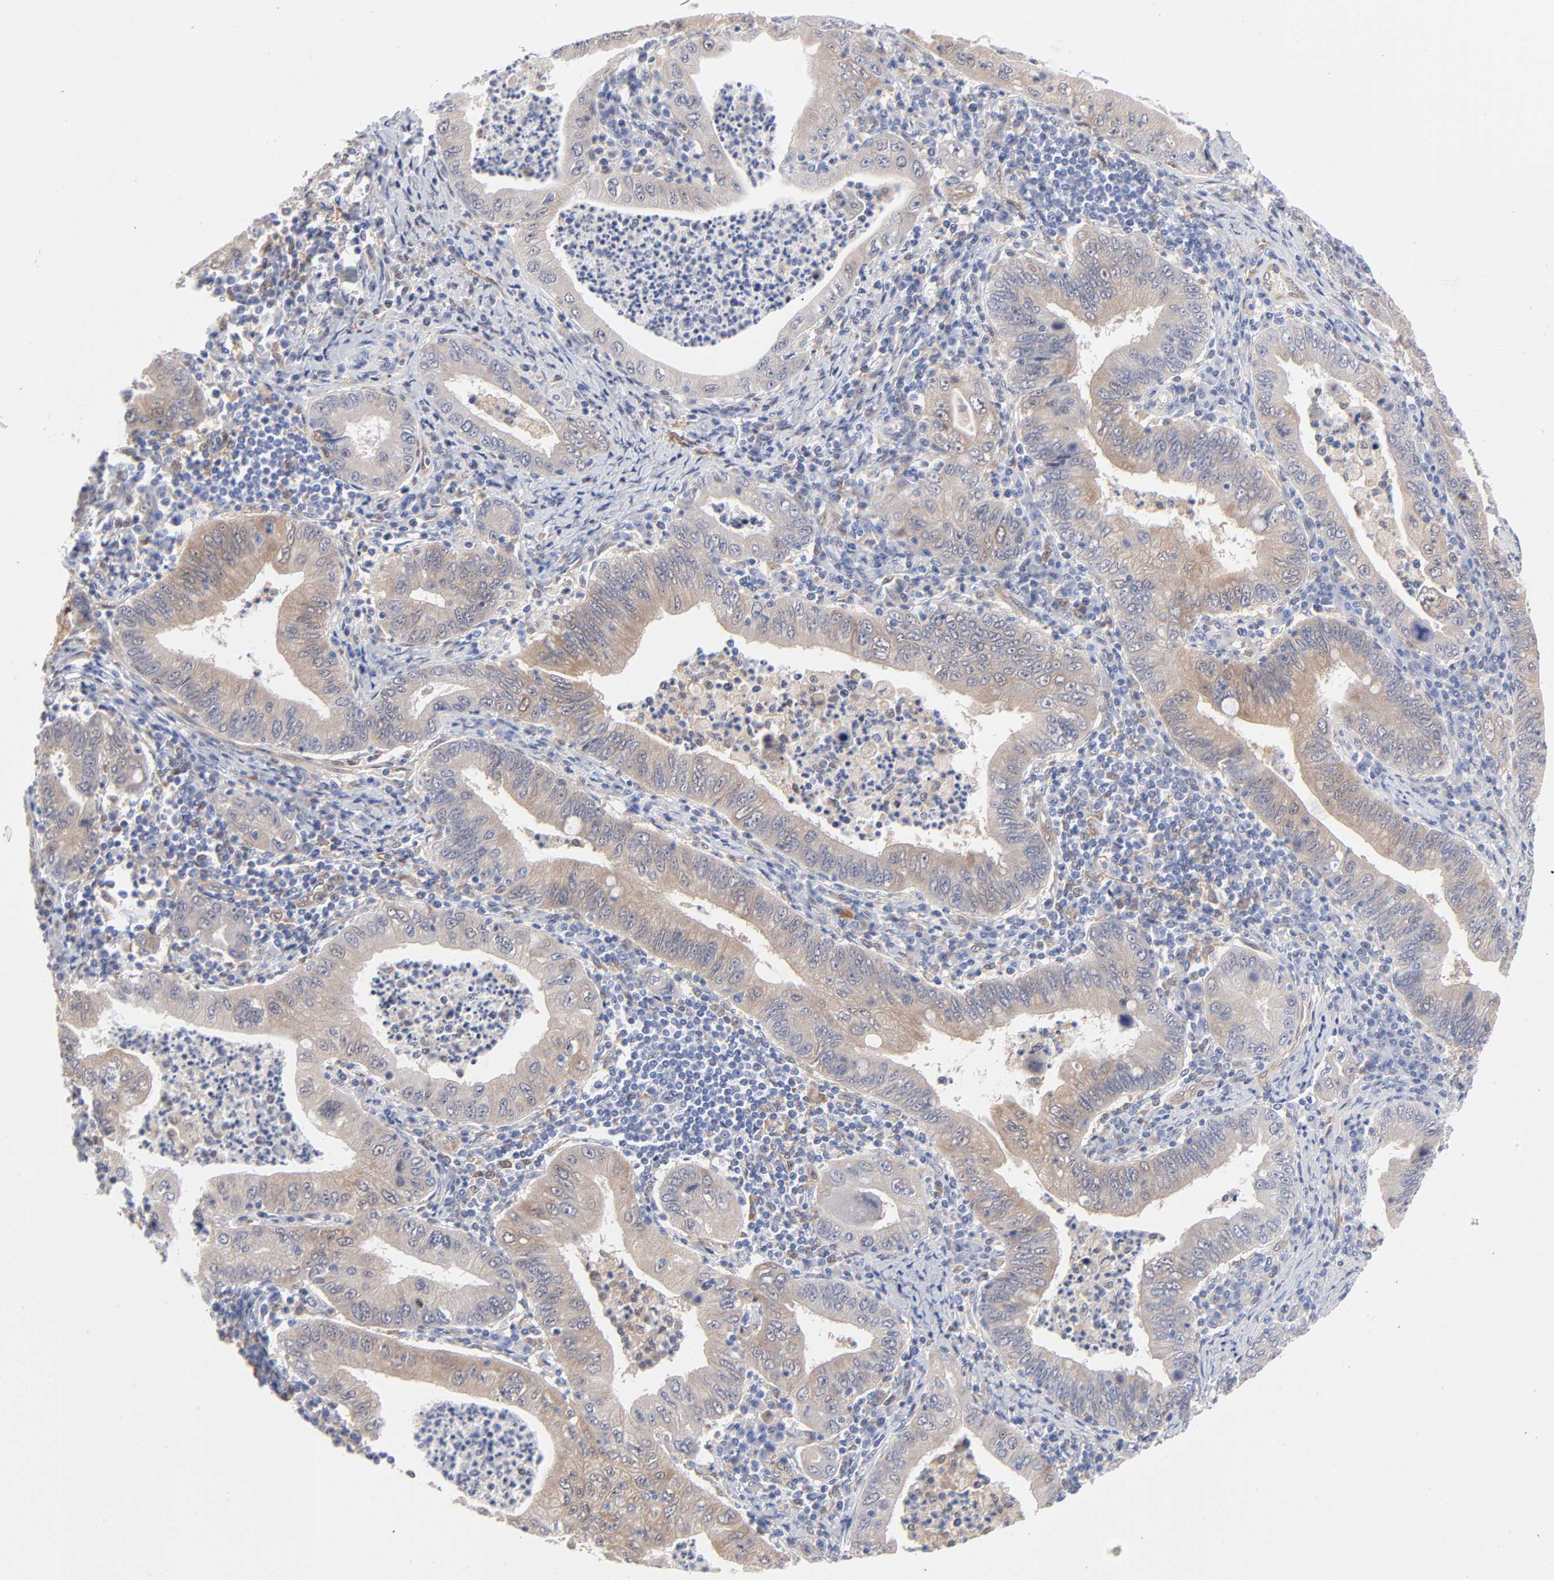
{"staining": {"intensity": "weak", "quantity": ">75%", "location": "cytoplasmic/membranous"}, "tissue": "stomach cancer", "cell_type": "Tumor cells", "image_type": "cancer", "snomed": [{"axis": "morphology", "description": "Normal tissue, NOS"}, {"axis": "morphology", "description": "Adenocarcinoma, NOS"}, {"axis": "topography", "description": "Esophagus"}, {"axis": "topography", "description": "Stomach, upper"}, {"axis": "topography", "description": "Peripheral nerve tissue"}], "caption": "Stomach adenocarcinoma stained with DAB immunohistochemistry exhibits low levels of weak cytoplasmic/membranous expression in about >75% of tumor cells.", "gene": "ARRB1", "patient": {"sex": "male", "age": 62}}